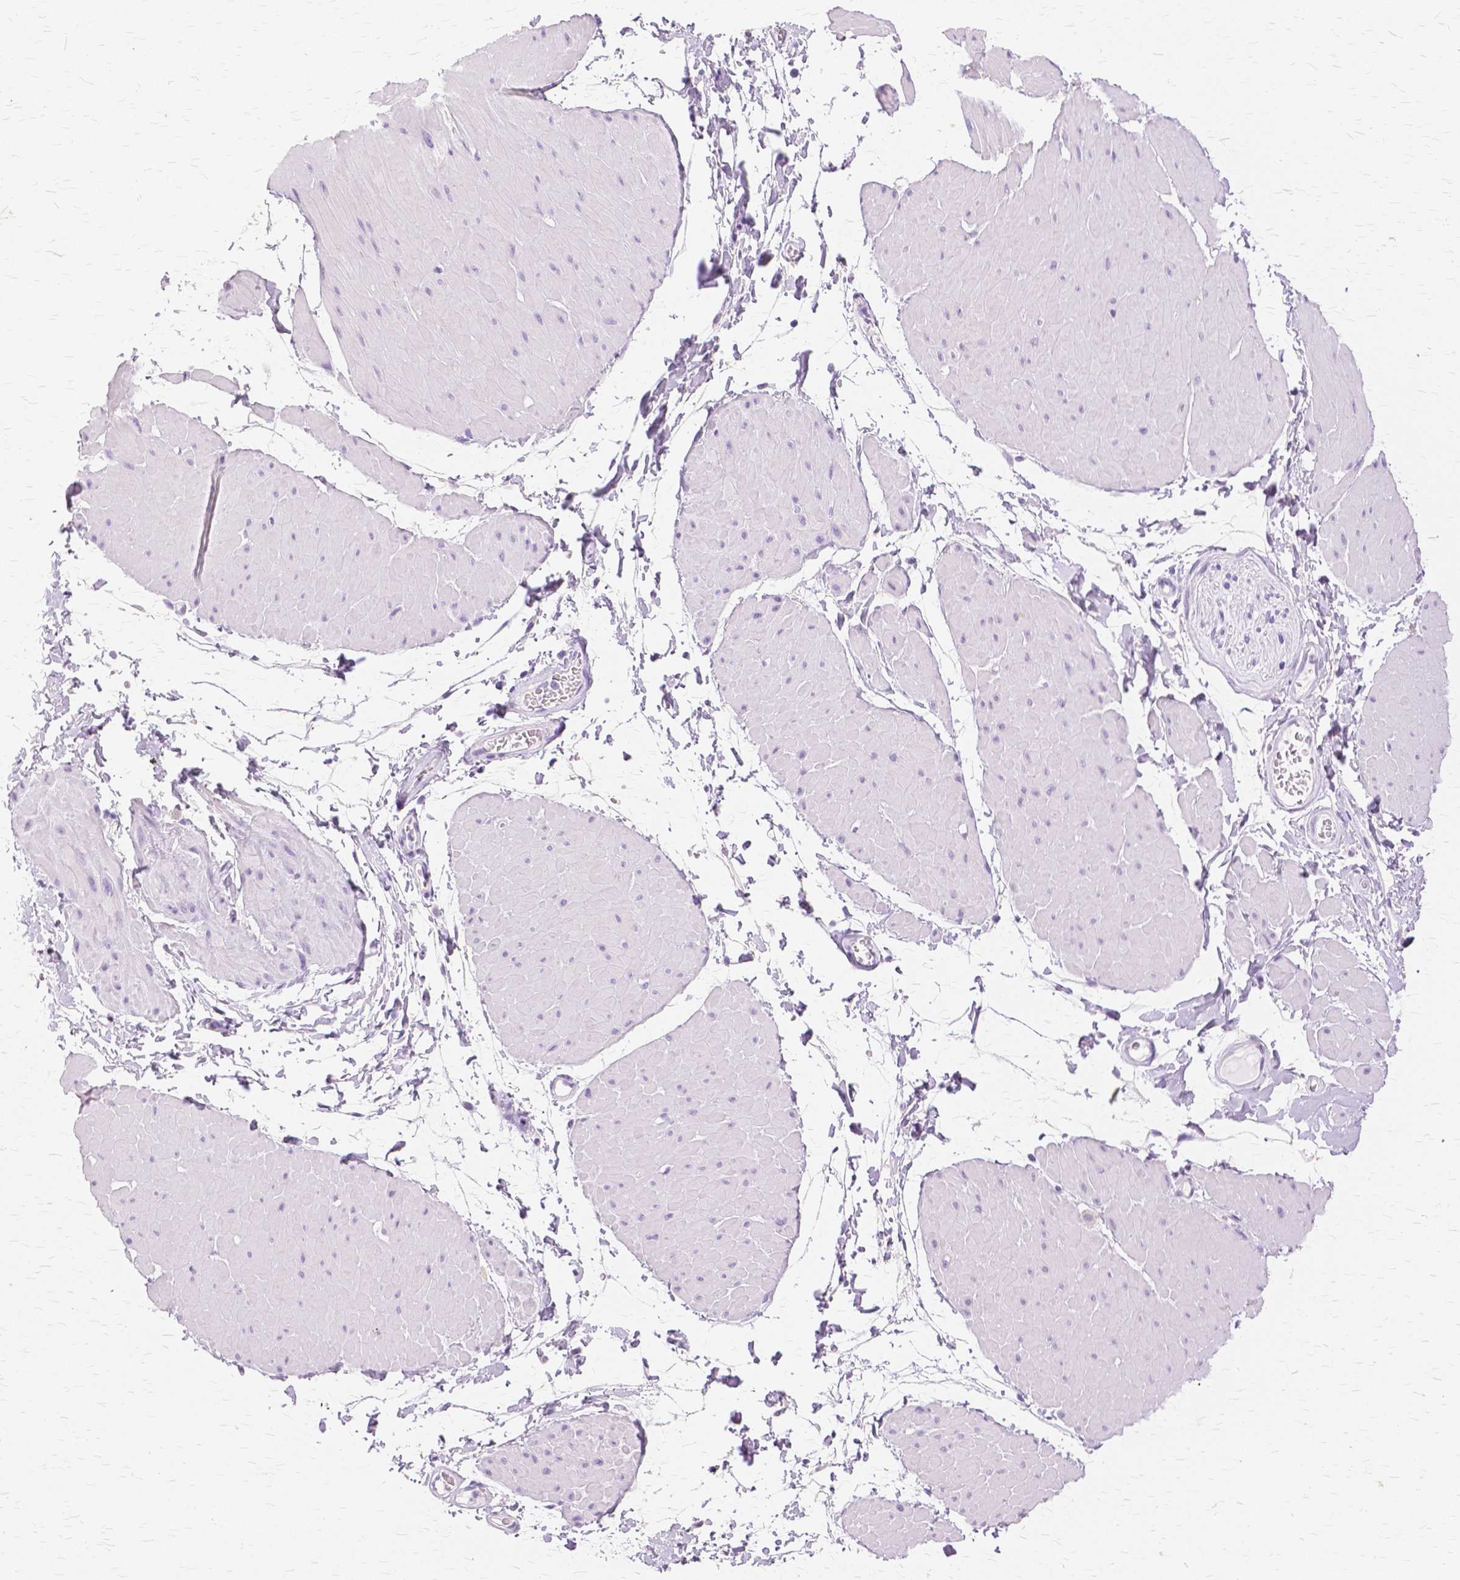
{"staining": {"intensity": "negative", "quantity": "none", "location": "none"}, "tissue": "adipose tissue", "cell_type": "Adipocytes", "image_type": "normal", "snomed": [{"axis": "morphology", "description": "Normal tissue, NOS"}, {"axis": "topography", "description": "Smooth muscle"}, {"axis": "topography", "description": "Peripheral nerve tissue"}], "caption": "An immunohistochemistry (IHC) micrograph of benign adipose tissue is shown. There is no staining in adipocytes of adipose tissue.", "gene": "TGM1", "patient": {"sex": "male", "age": 58}}